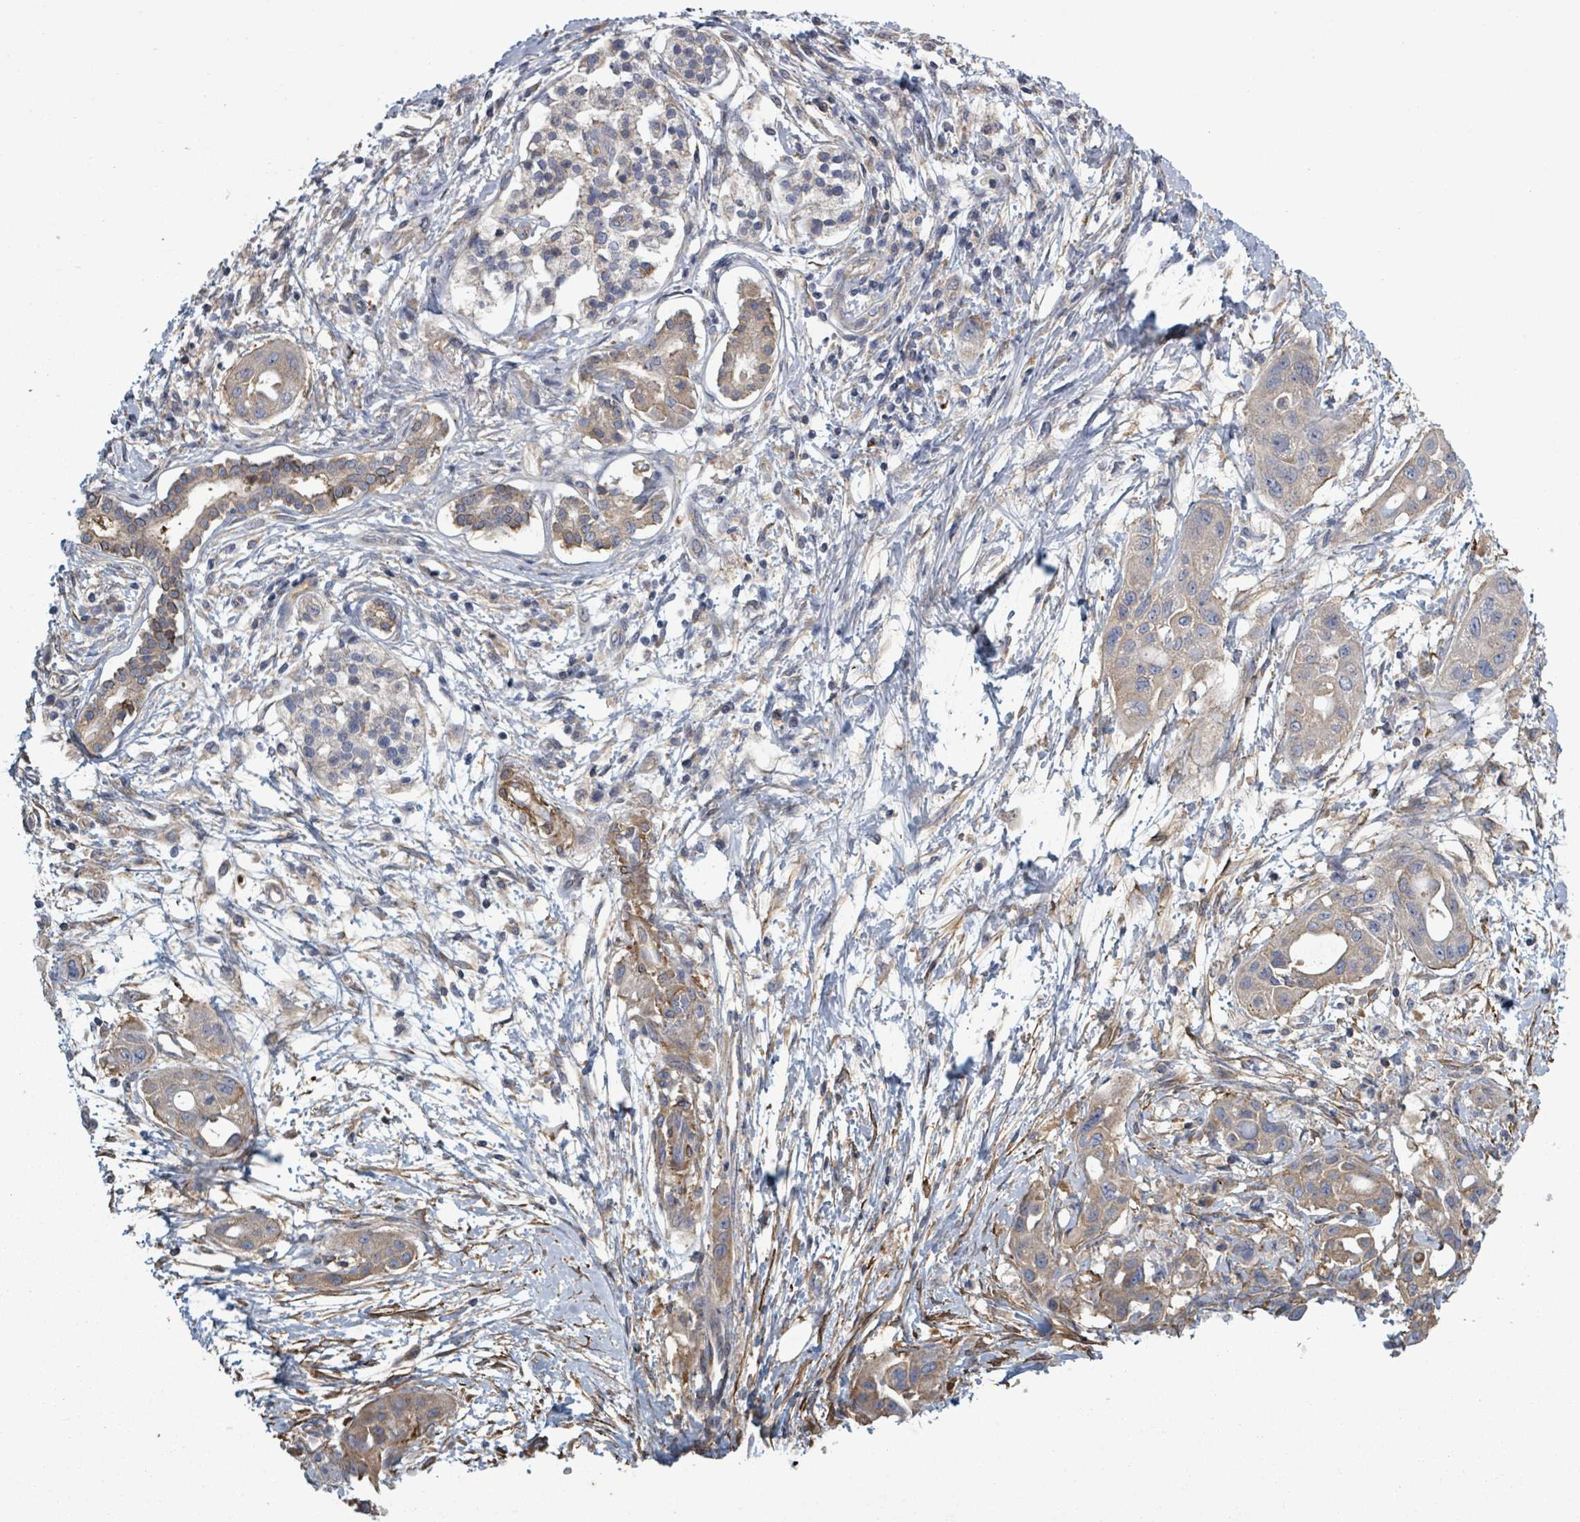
{"staining": {"intensity": "weak", "quantity": "<25%", "location": "cytoplasmic/membranous"}, "tissue": "pancreatic cancer", "cell_type": "Tumor cells", "image_type": "cancer", "snomed": [{"axis": "morphology", "description": "Adenocarcinoma, NOS"}, {"axis": "topography", "description": "Pancreas"}], "caption": "The image exhibits no significant expression in tumor cells of pancreatic cancer (adenocarcinoma). (IHC, brightfield microscopy, high magnification).", "gene": "ADCK1", "patient": {"sex": "male", "age": 68}}